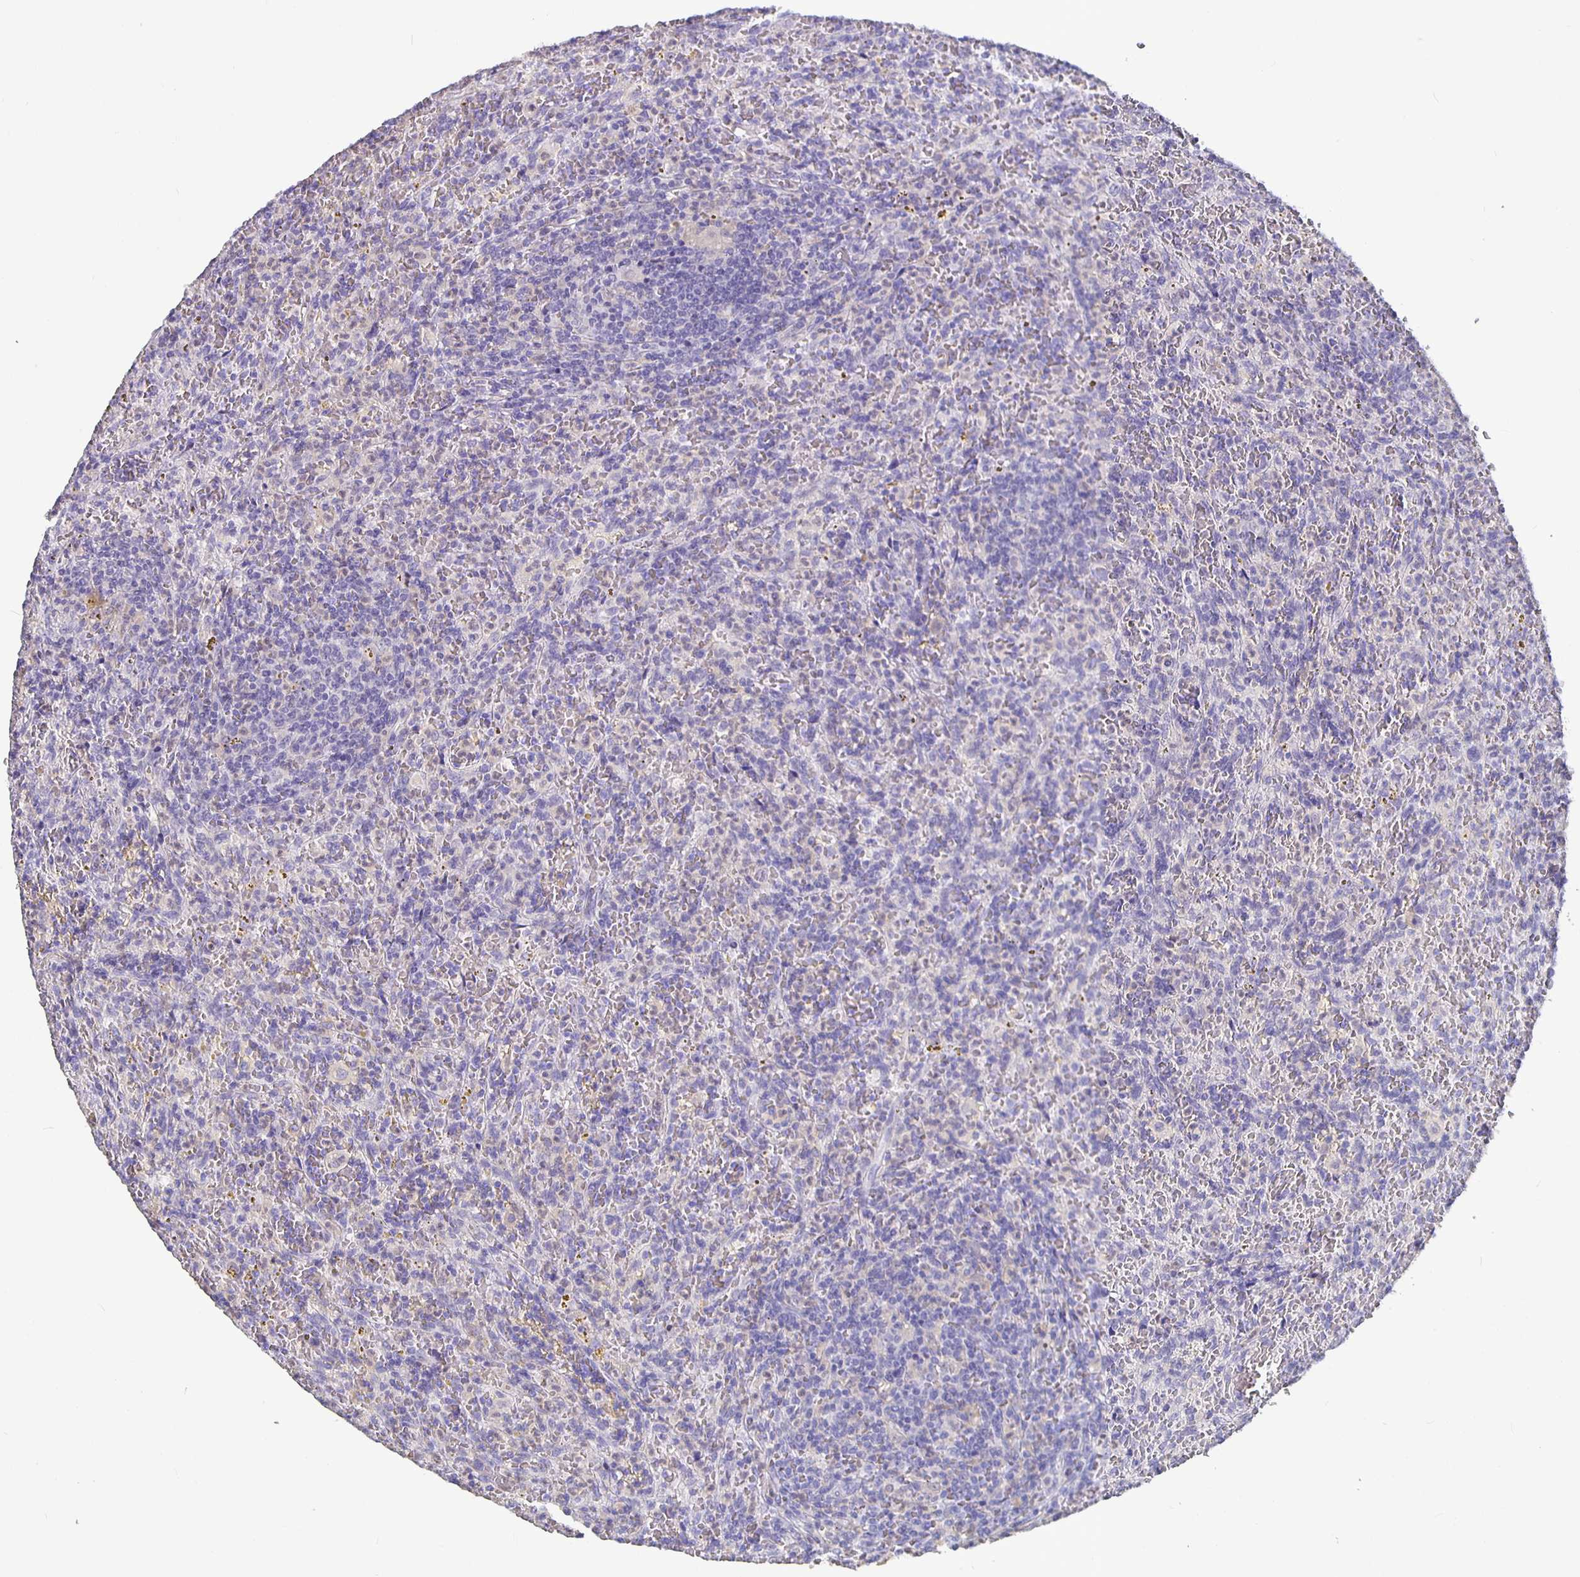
{"staining": {"intensity": "negative", "quantity": "none", "location": "none"}, "tissue": "lymphoma", "cell_type": "Tumor cells", "image_type": "cancer", "snomed": [{"axis": "morphology", "description": "Malignant lymphoma, non-Hodgkin's type, Low grade"}, {"axis": "topography", "description": "Spleen"}], "caption": "Histopathology image shows no protein expression in tumor cells of lymphoma tissue.", "gene": "GPX4", "patient": {"sex": "female", "age": 70}}